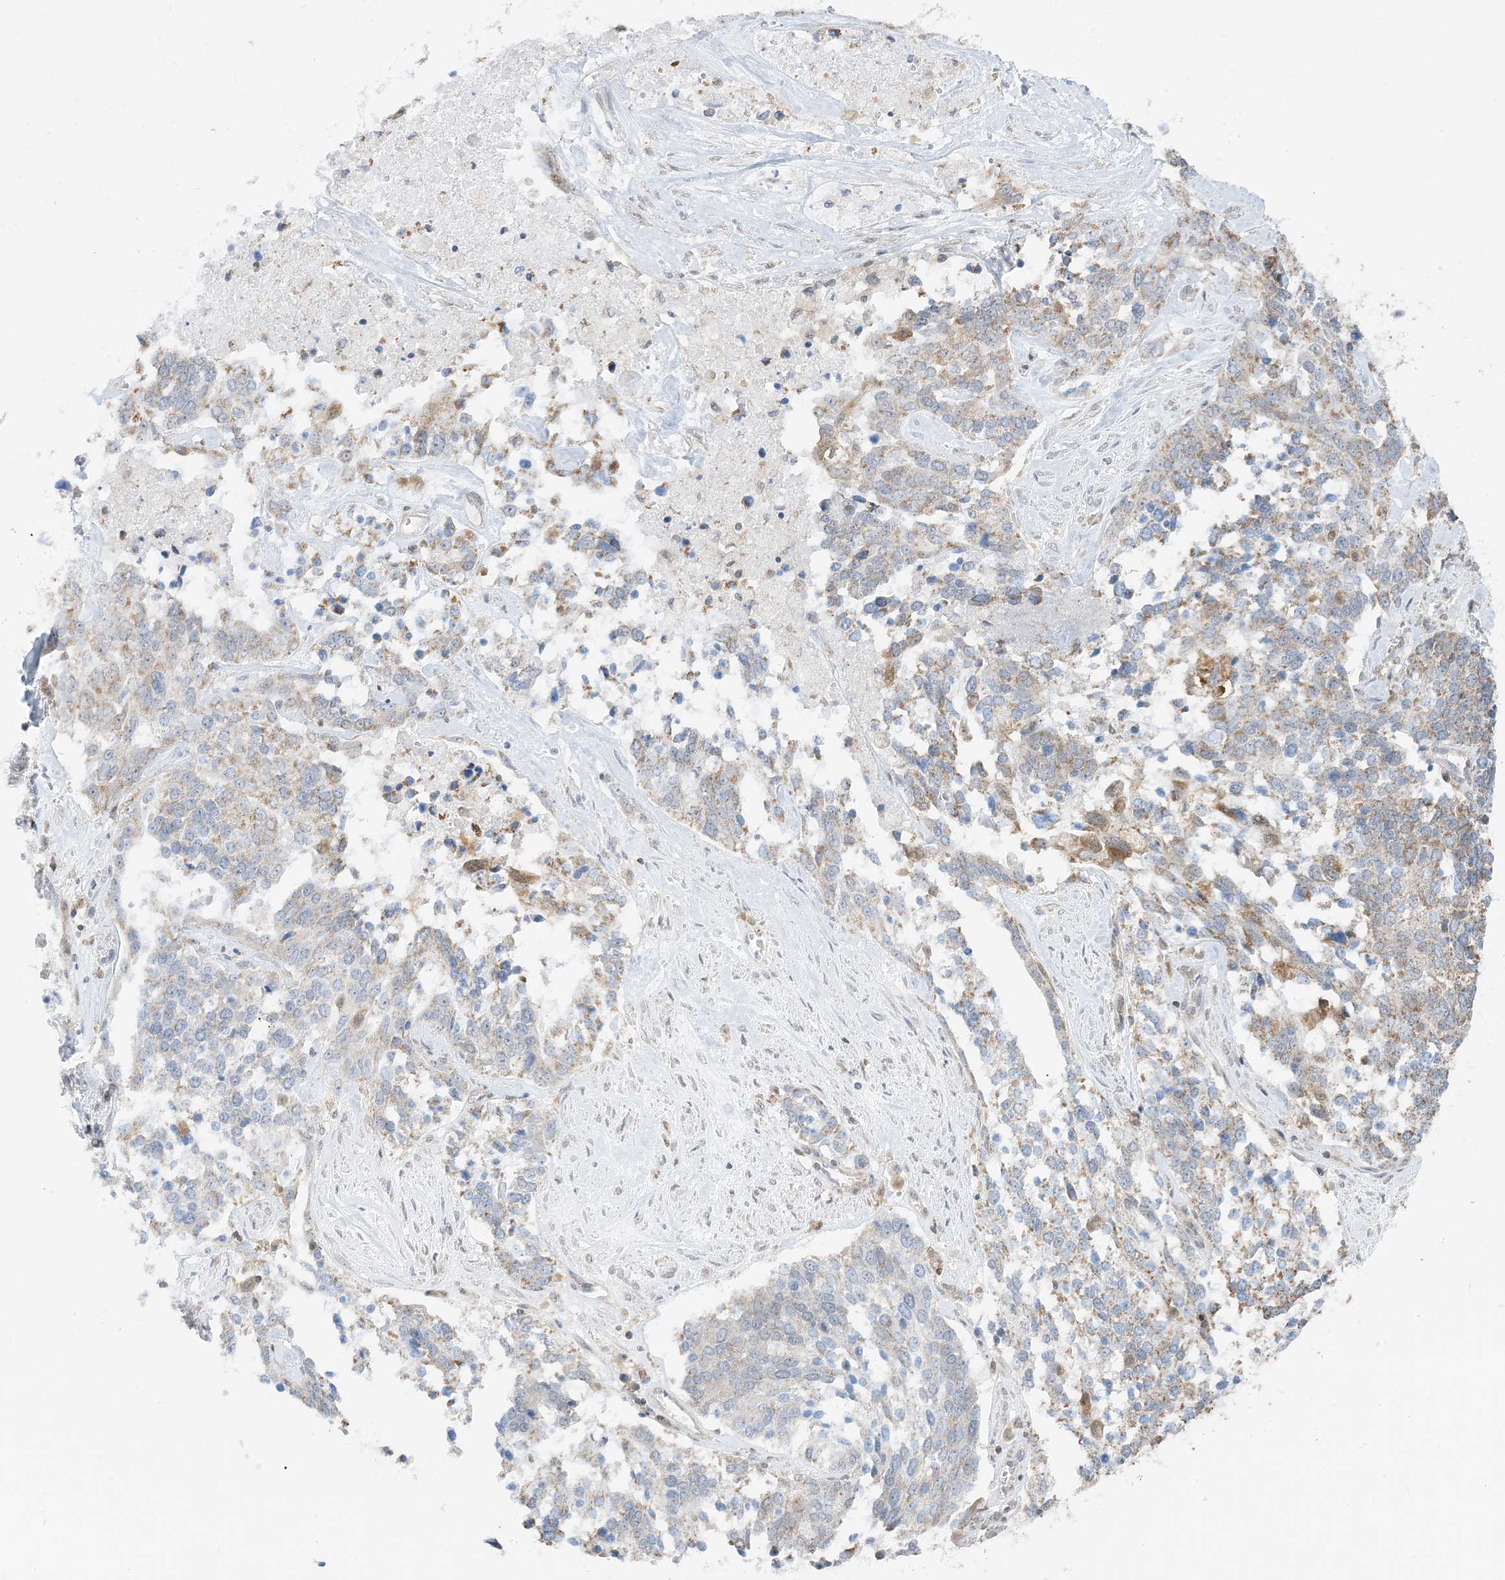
{"staining": {"intensity": "weak", "quantity": "<25%", "location": "cytoplasmic/membranous"}, "tissue": "ovarian cancer", "cell_type": "Tumor cells", "image_type": "cancer", "snomed": [{"axis": "morphology", "description": "Cystadenocarcinoma, serous, NOS"}, {"axis": "topography", "description": "Ovary"}], "caption": "There is no significant positivity in tumor cells of ovarian serous cystadenocarcinoma.", "gene": "CASP4", "patient": {"sex": "female", "age": 44}}